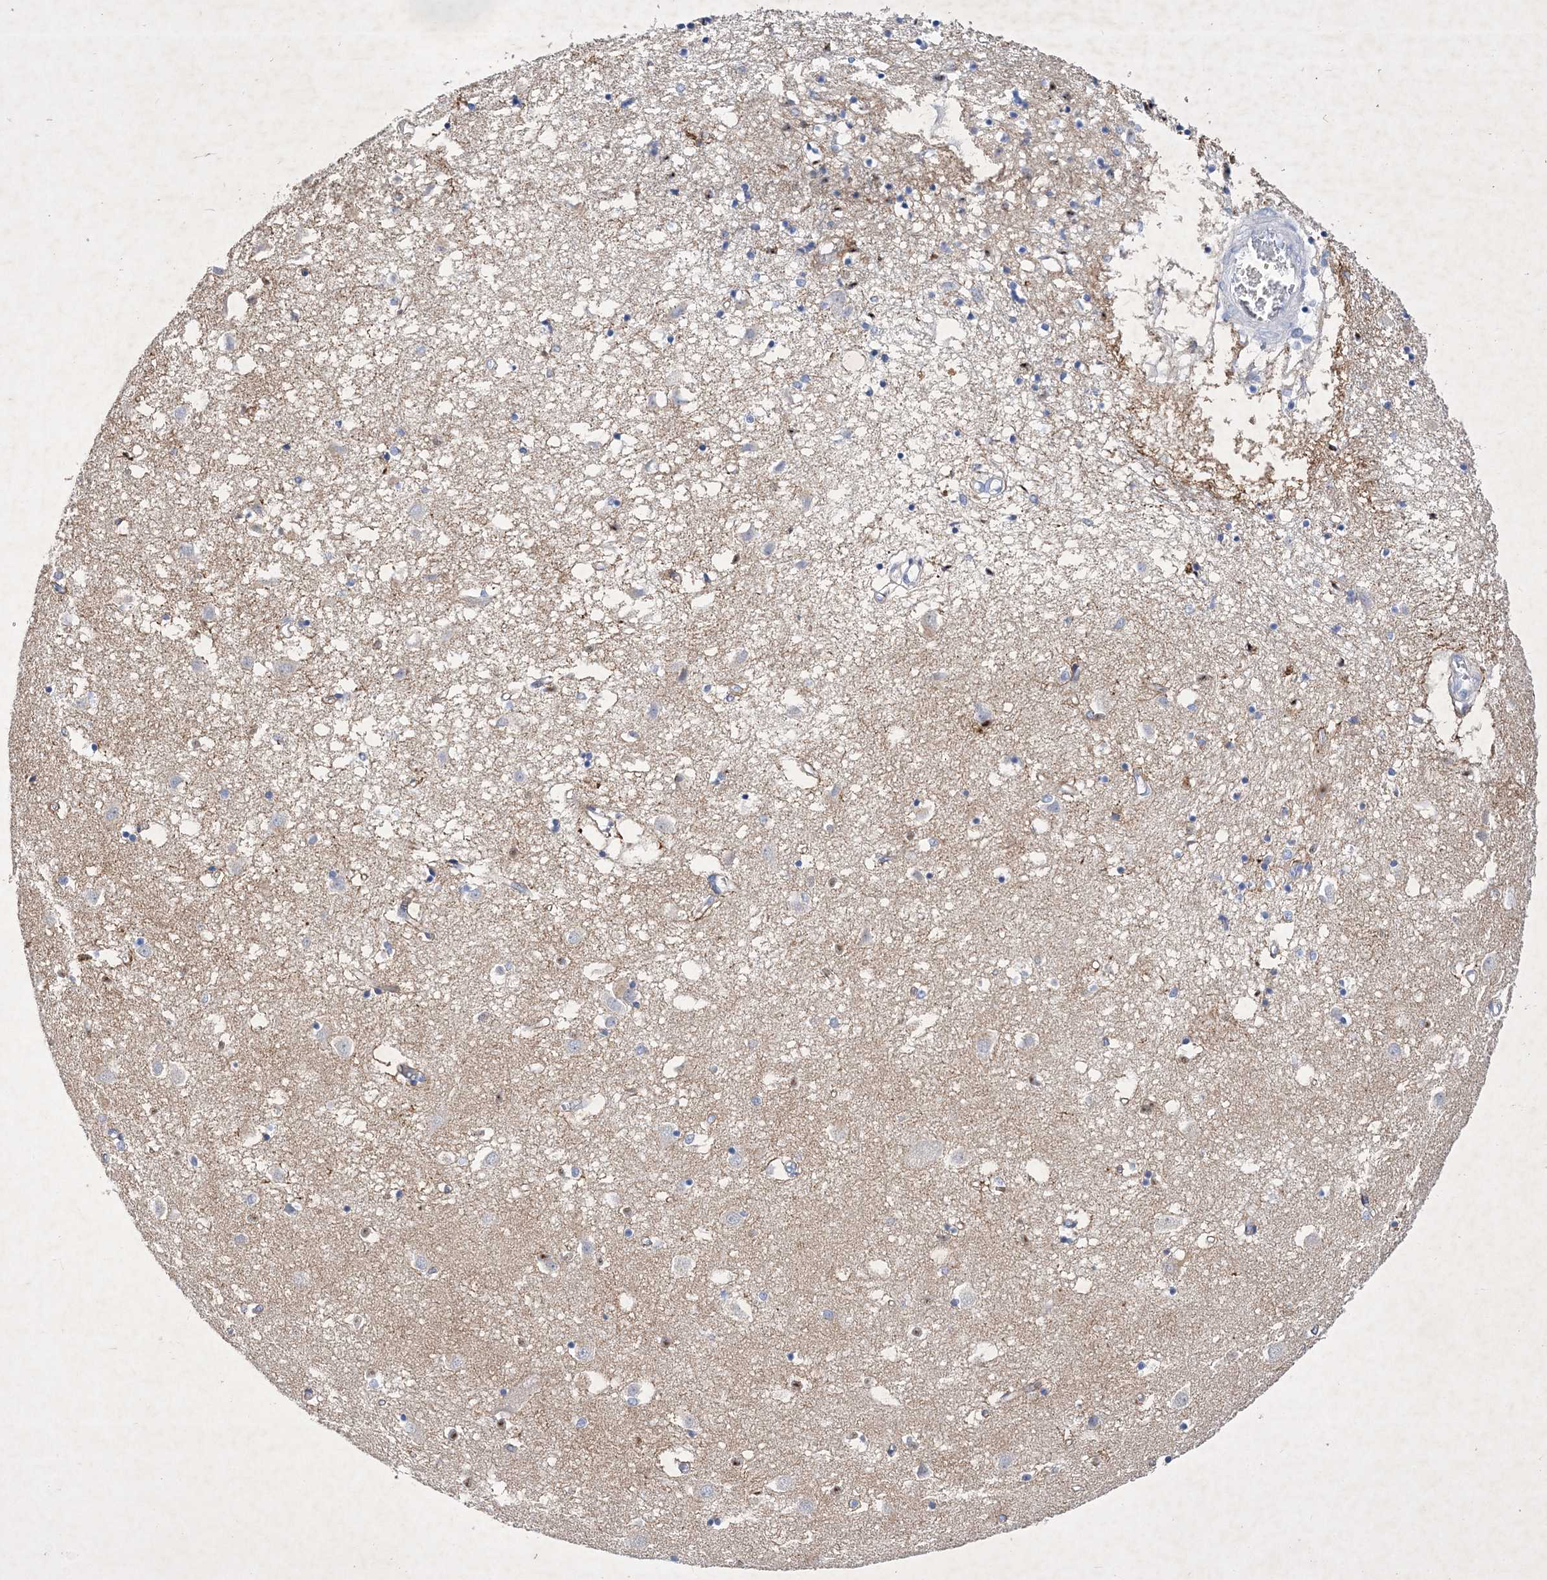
{"staining": {"intensity": "negative", "quantity": "none", "location": "none"}, "tissue": "caudate", "cell_type": "Glial cells", "image_type": "normal", "snomed": [{"axis": "morphology", "description": "Normal tissue, NOS"}, {"axis": "topography", "description": "Lateral ventricle wall"}], "caption": "The histopathology image shows no significant staining in glial cells of caudate. Nuclei are stained in blue.", "gene": "GPN1", "patient": {"sex": "male", "age": 70}}